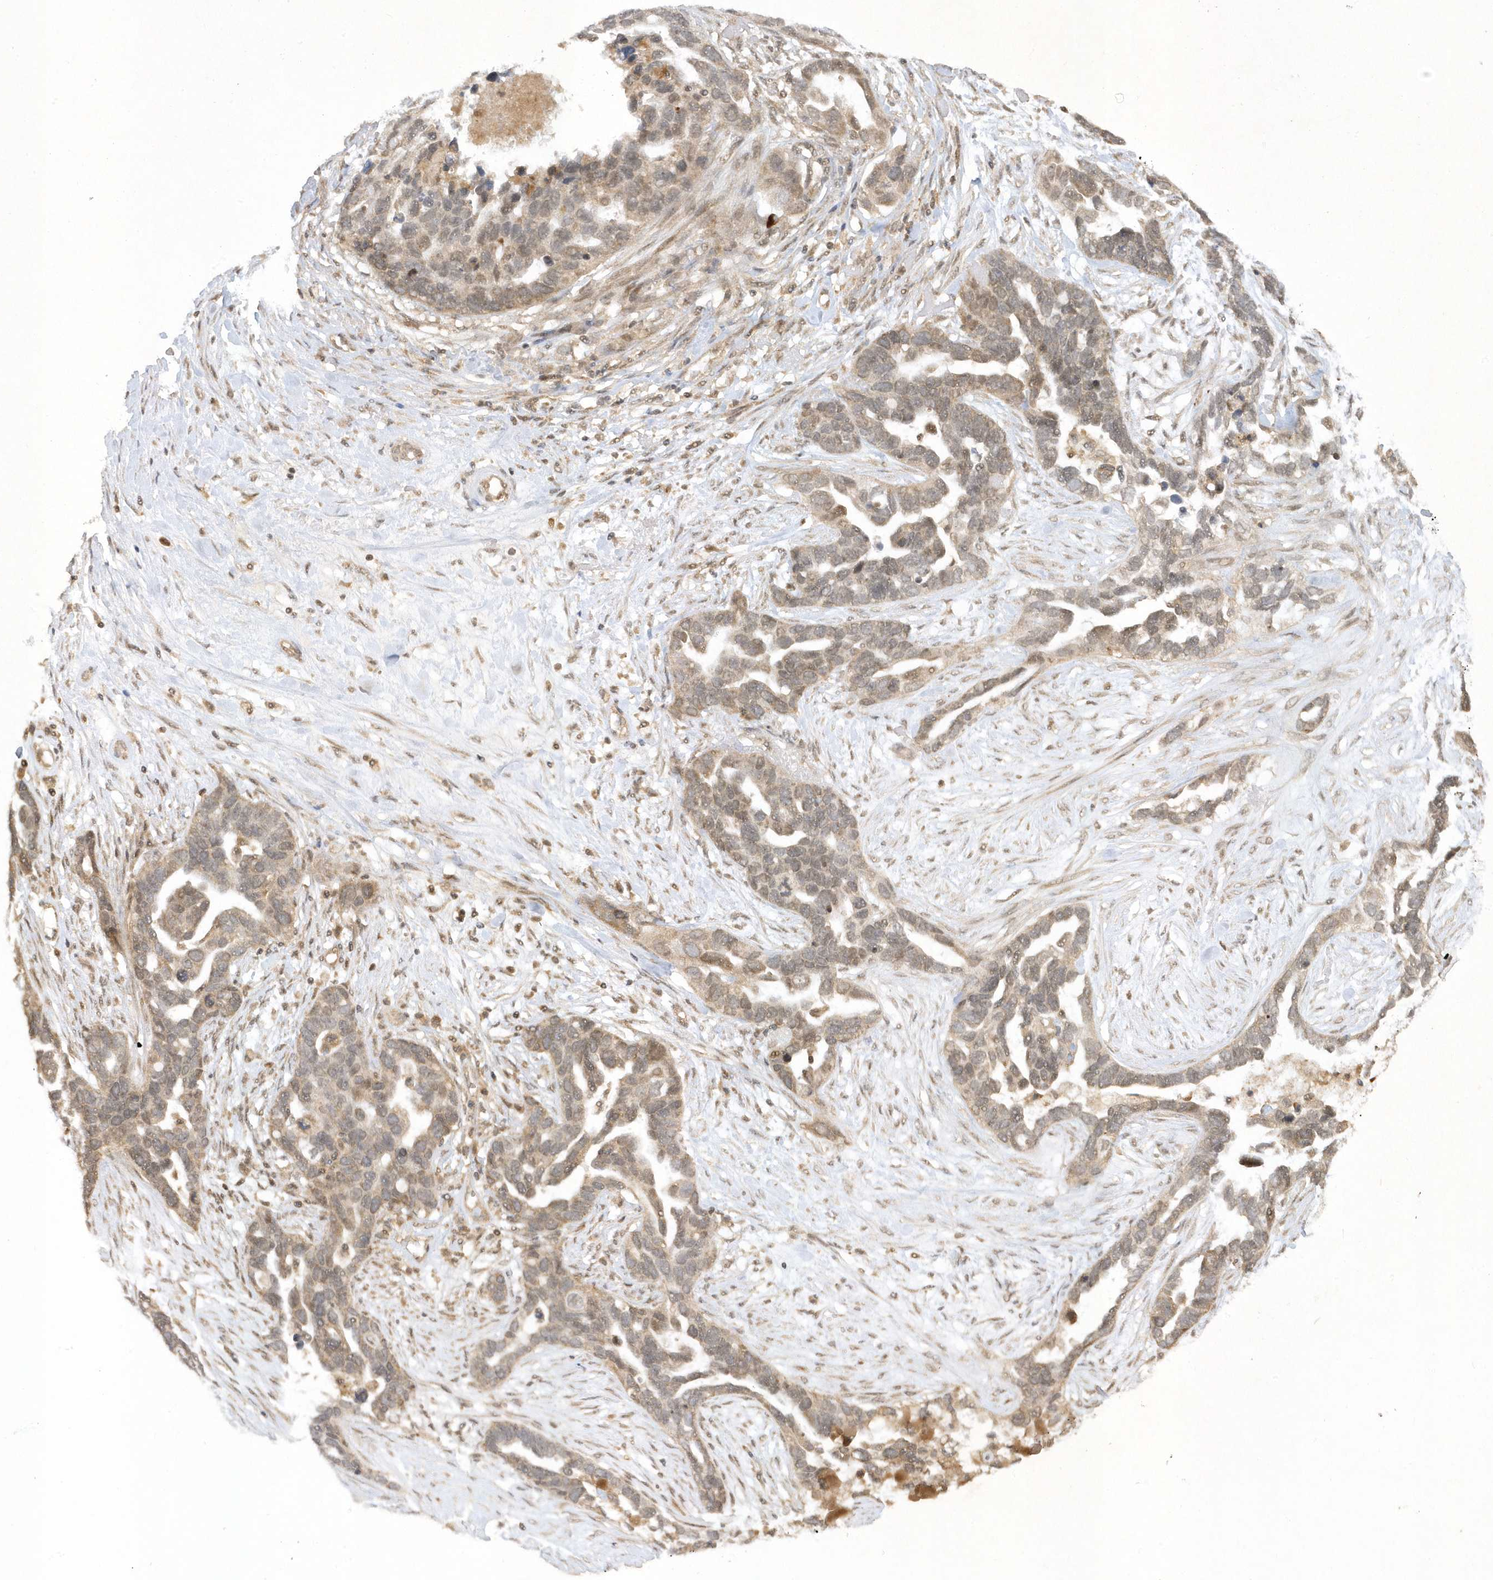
{"staining": {"intensity": "weak", "quantity": "25%-75%", "location": "cytoplasmic/membranous"}, "tissue": "ovarian cancer", "cell_type": "Tumor cells", "image_type": "cancer", "snomed": [{"axis": "morphology", "description": "Cystadenocarcinoma, serous, NOS"}, {"axis": "topography", "description": "Ovary"}], "caption": "Brown immunohistochemical staining in human serous cystadenocarcinoma (ovarian) demonstrates weak cytoplasmic/membranous expression in approximately 25%-75% of tumor cells.", "gene": "ZNF213", "patient": {"sex": "female", "age": 54}}